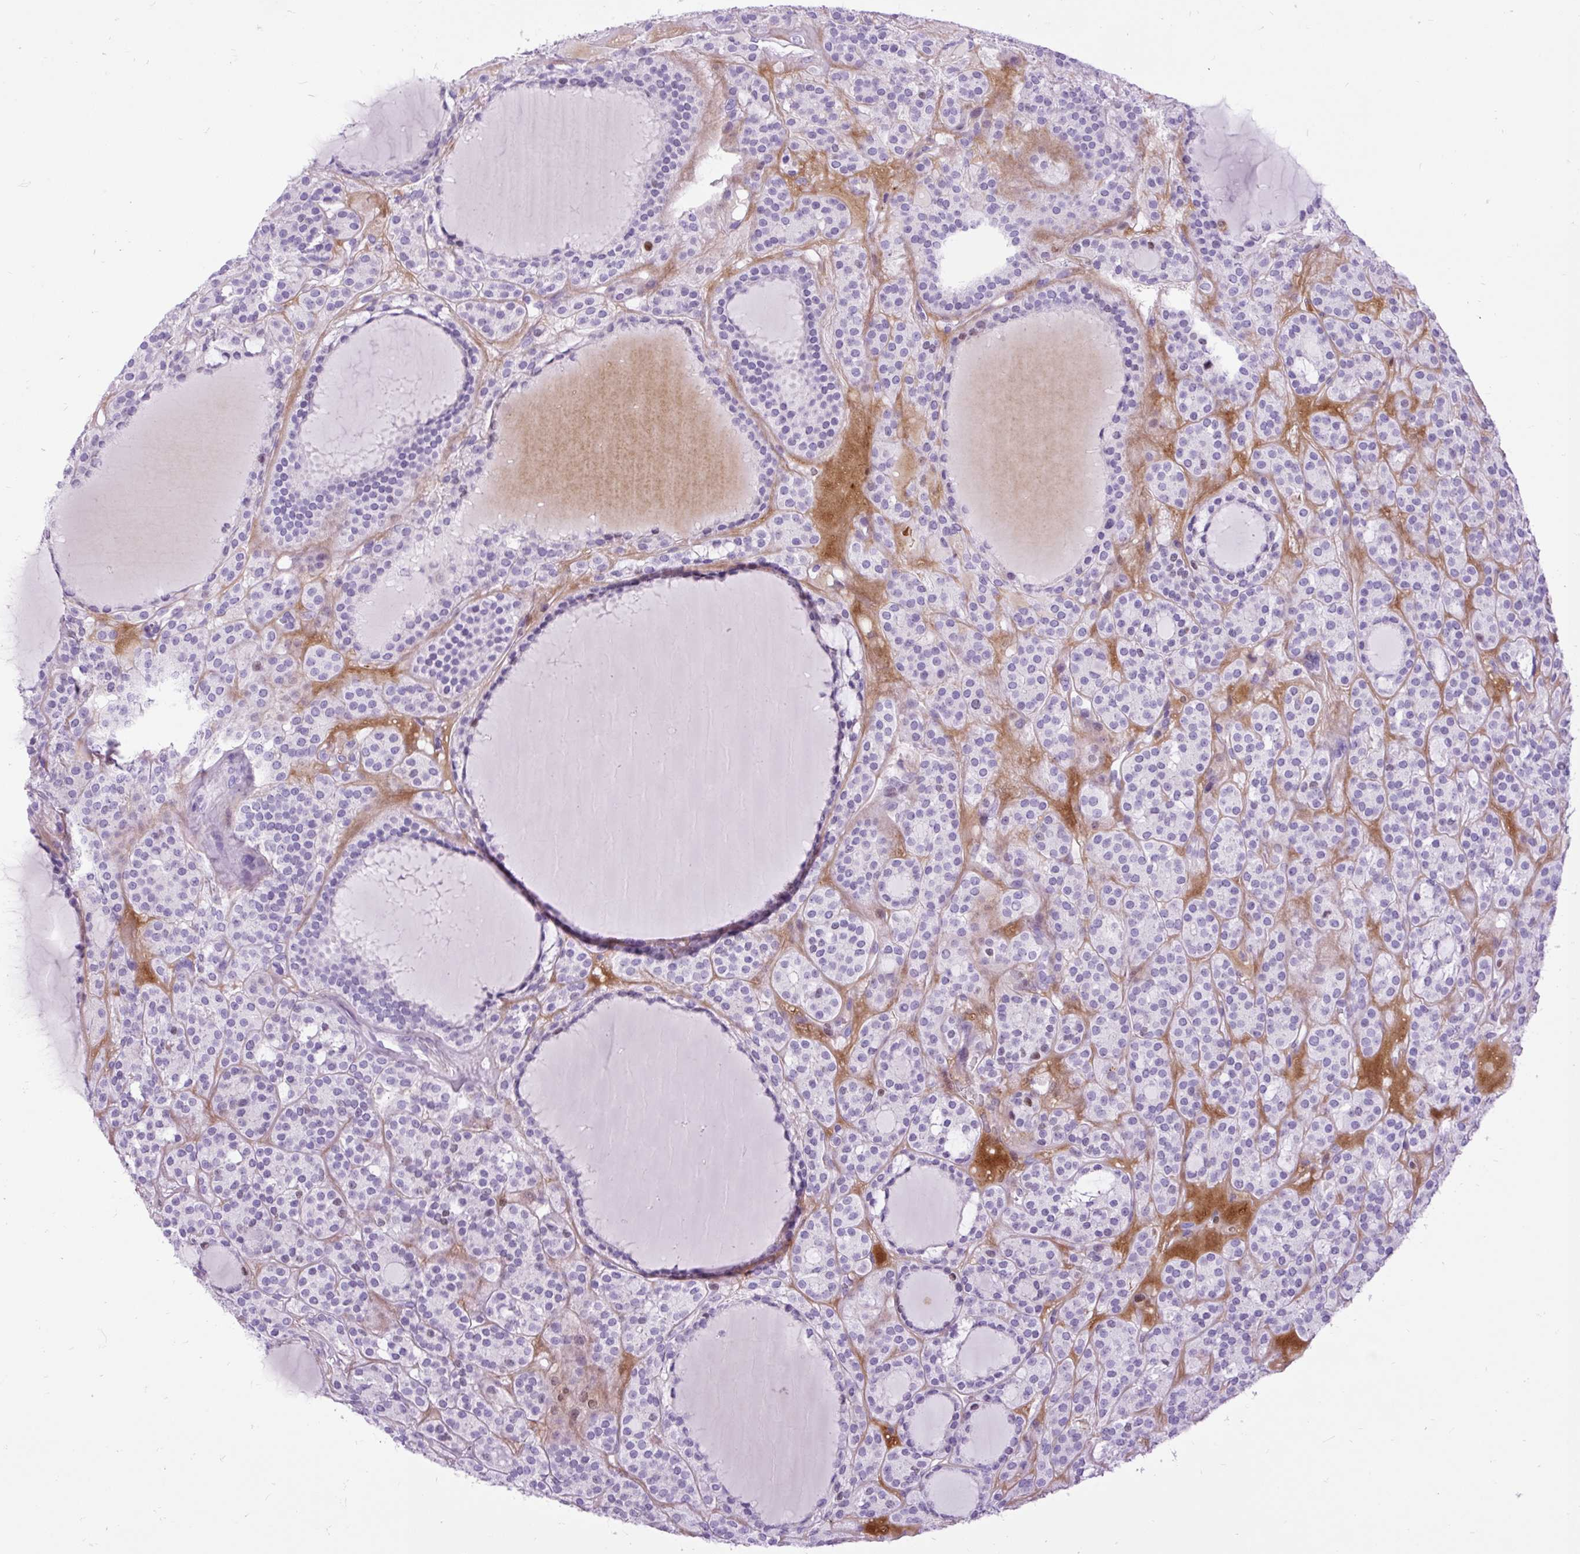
{"staining": {"intensity": "negative", "quantity": "none", "location": "none"}, "tissue": "thyroid cancer", "cell_type": "Tumor cells", "image_type": "cancer", "snomed": [{"axis": "morphology", "description": "Follicular adenoma carcinoma, NOS"}, {"axis": "topography", "description": "Thyroid gland"}], "caption": "Thyroid follicular adenoma carcinoma was stained to show a protein in brown. There is no significant positivity in tumor cells.", "gene": "SPC24", "patient": {"sex": "female", "age": 63}}